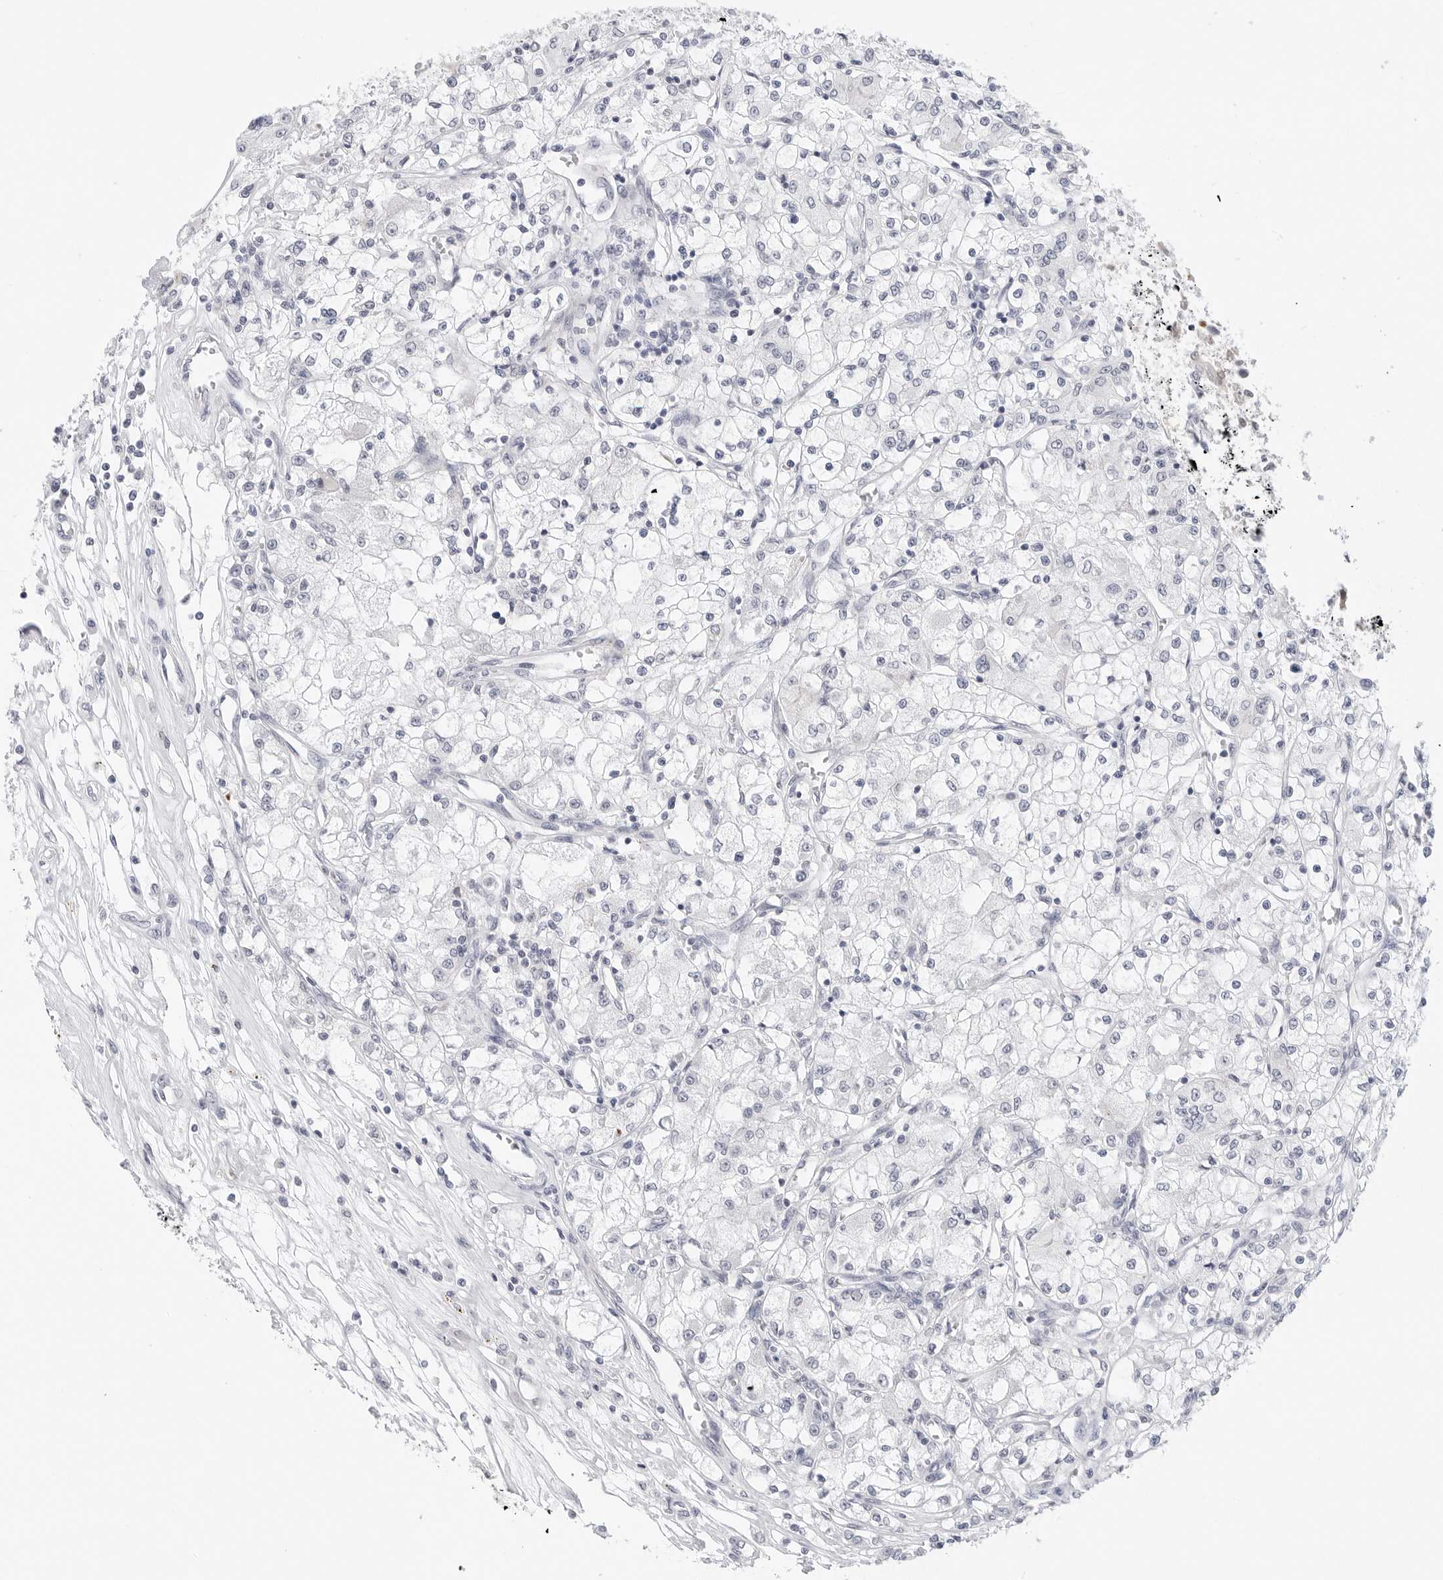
{"staining": {"intensity": "negative", "quantity": "none", "location": "none"}, "tissue": "renal cancer", "cell_type": "Tumor cells", "image_type": "cancer", "snomed": [{"axis": "morphology", "description": "Adenocarcinoma, NOS"}, {"axis": "topography", "description": "Kidney"}], "caption": "A high-resolution micrograph shows IHC staining of adenocarcinoma (renal), which exhibits no significant expression in tumor cells. (DAB (3,3'-diaminobenzidine) immunohistochemistry with hematoxylin counter stain).", "gene": "MAP2K5", "patient": {"sex": "female", "age": 59}}